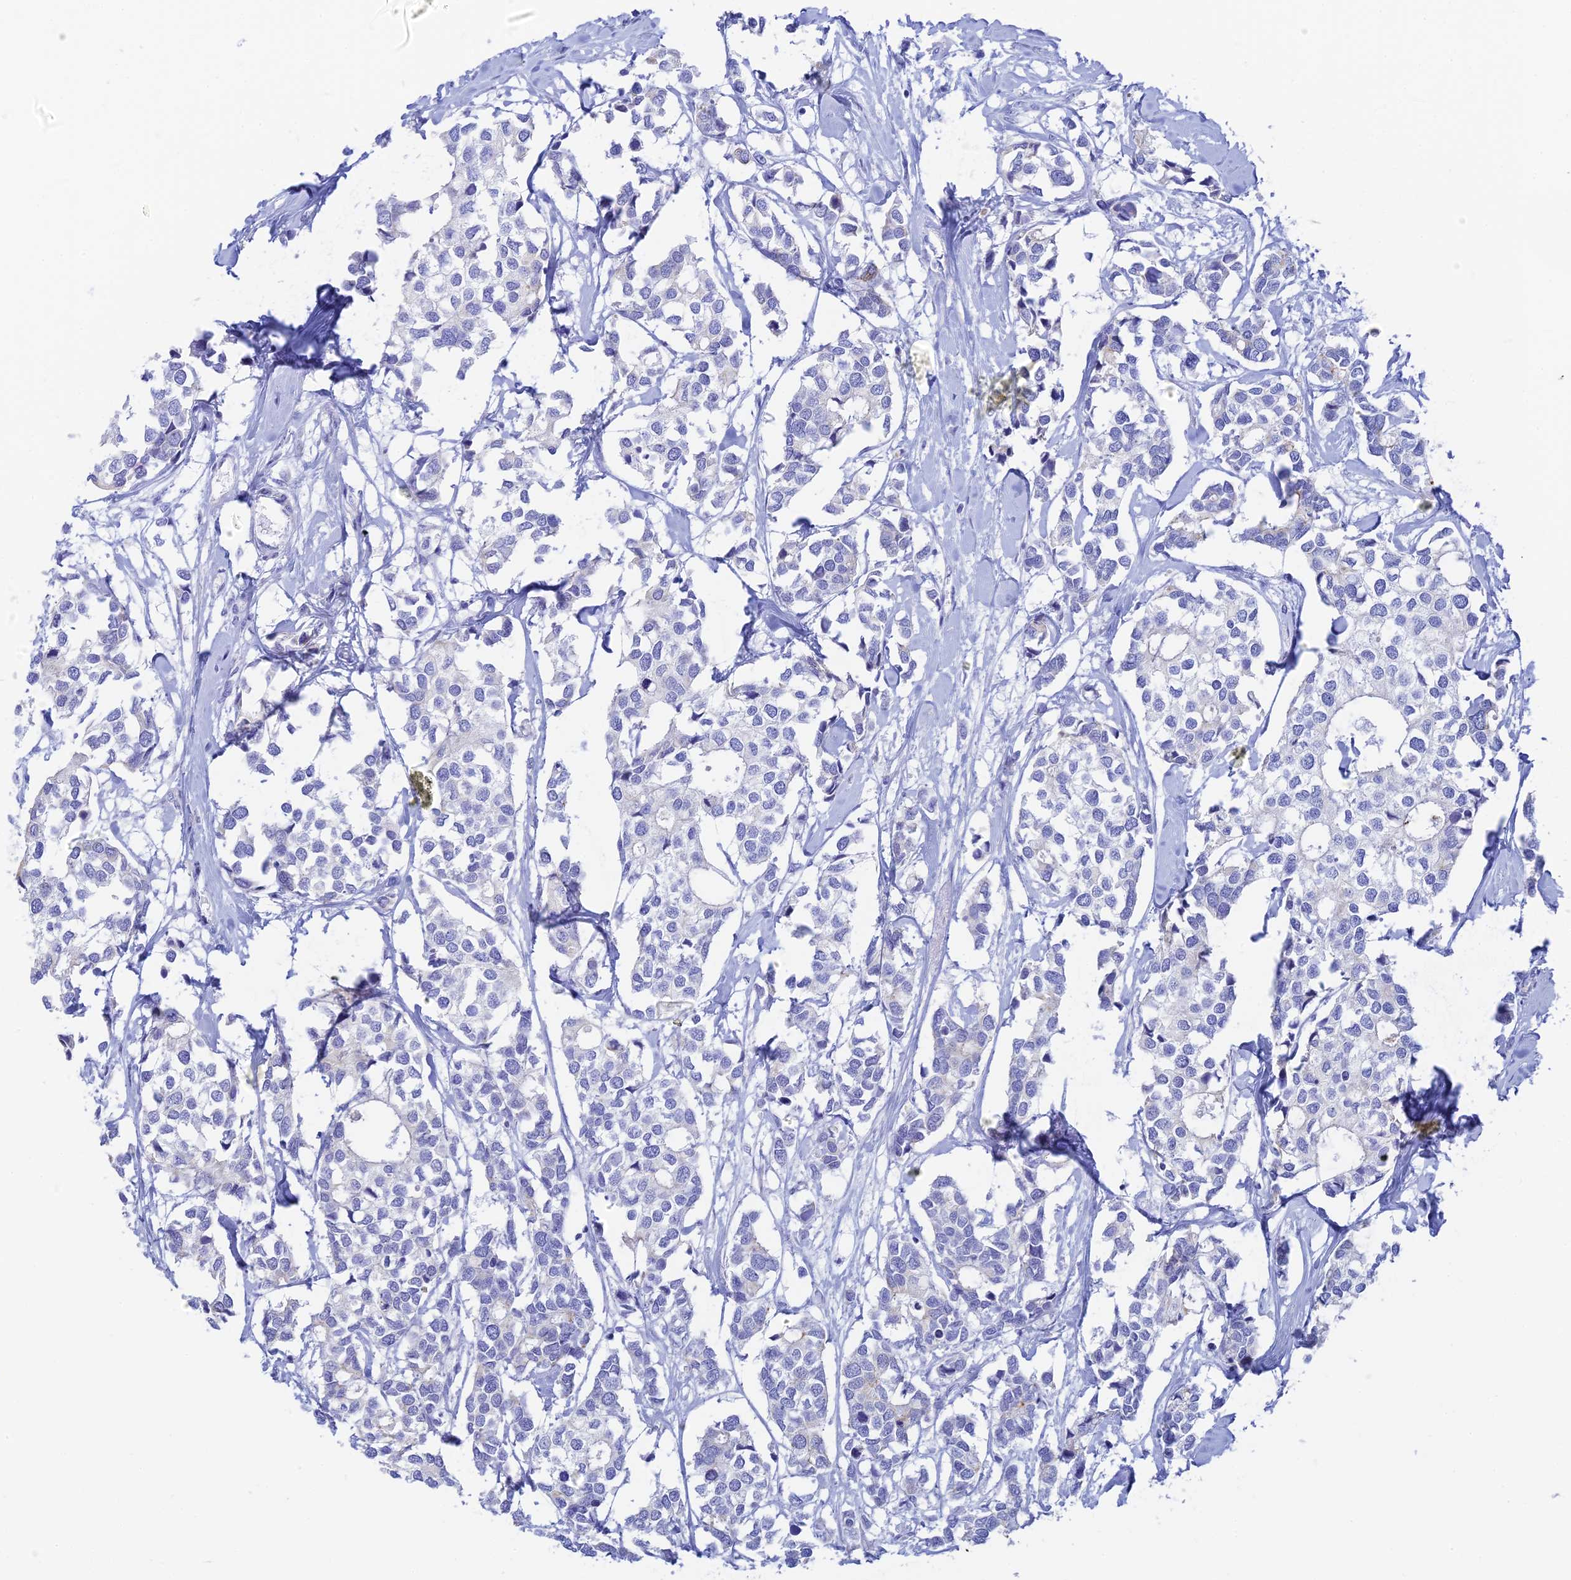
{"staining": {"intensity": "negative", "quantity": "none", "location": "none"}, "tissue": "breast cancer", "cell_type": "Tumor cells", "image_type": "cancer", "snomed": [{"axis": "morphology", "description": "Duct carcinoma"}, {"axis": "topography", "description": "Breast"}], "caption": "DAB (3,3'-diaminobenzidine) immunohistochemical staining of breast intraductal carcinoma reveals no significant staining in tumor cells.", "gene": "CEP152", "patient": {"sex": "female", "age": 83}}